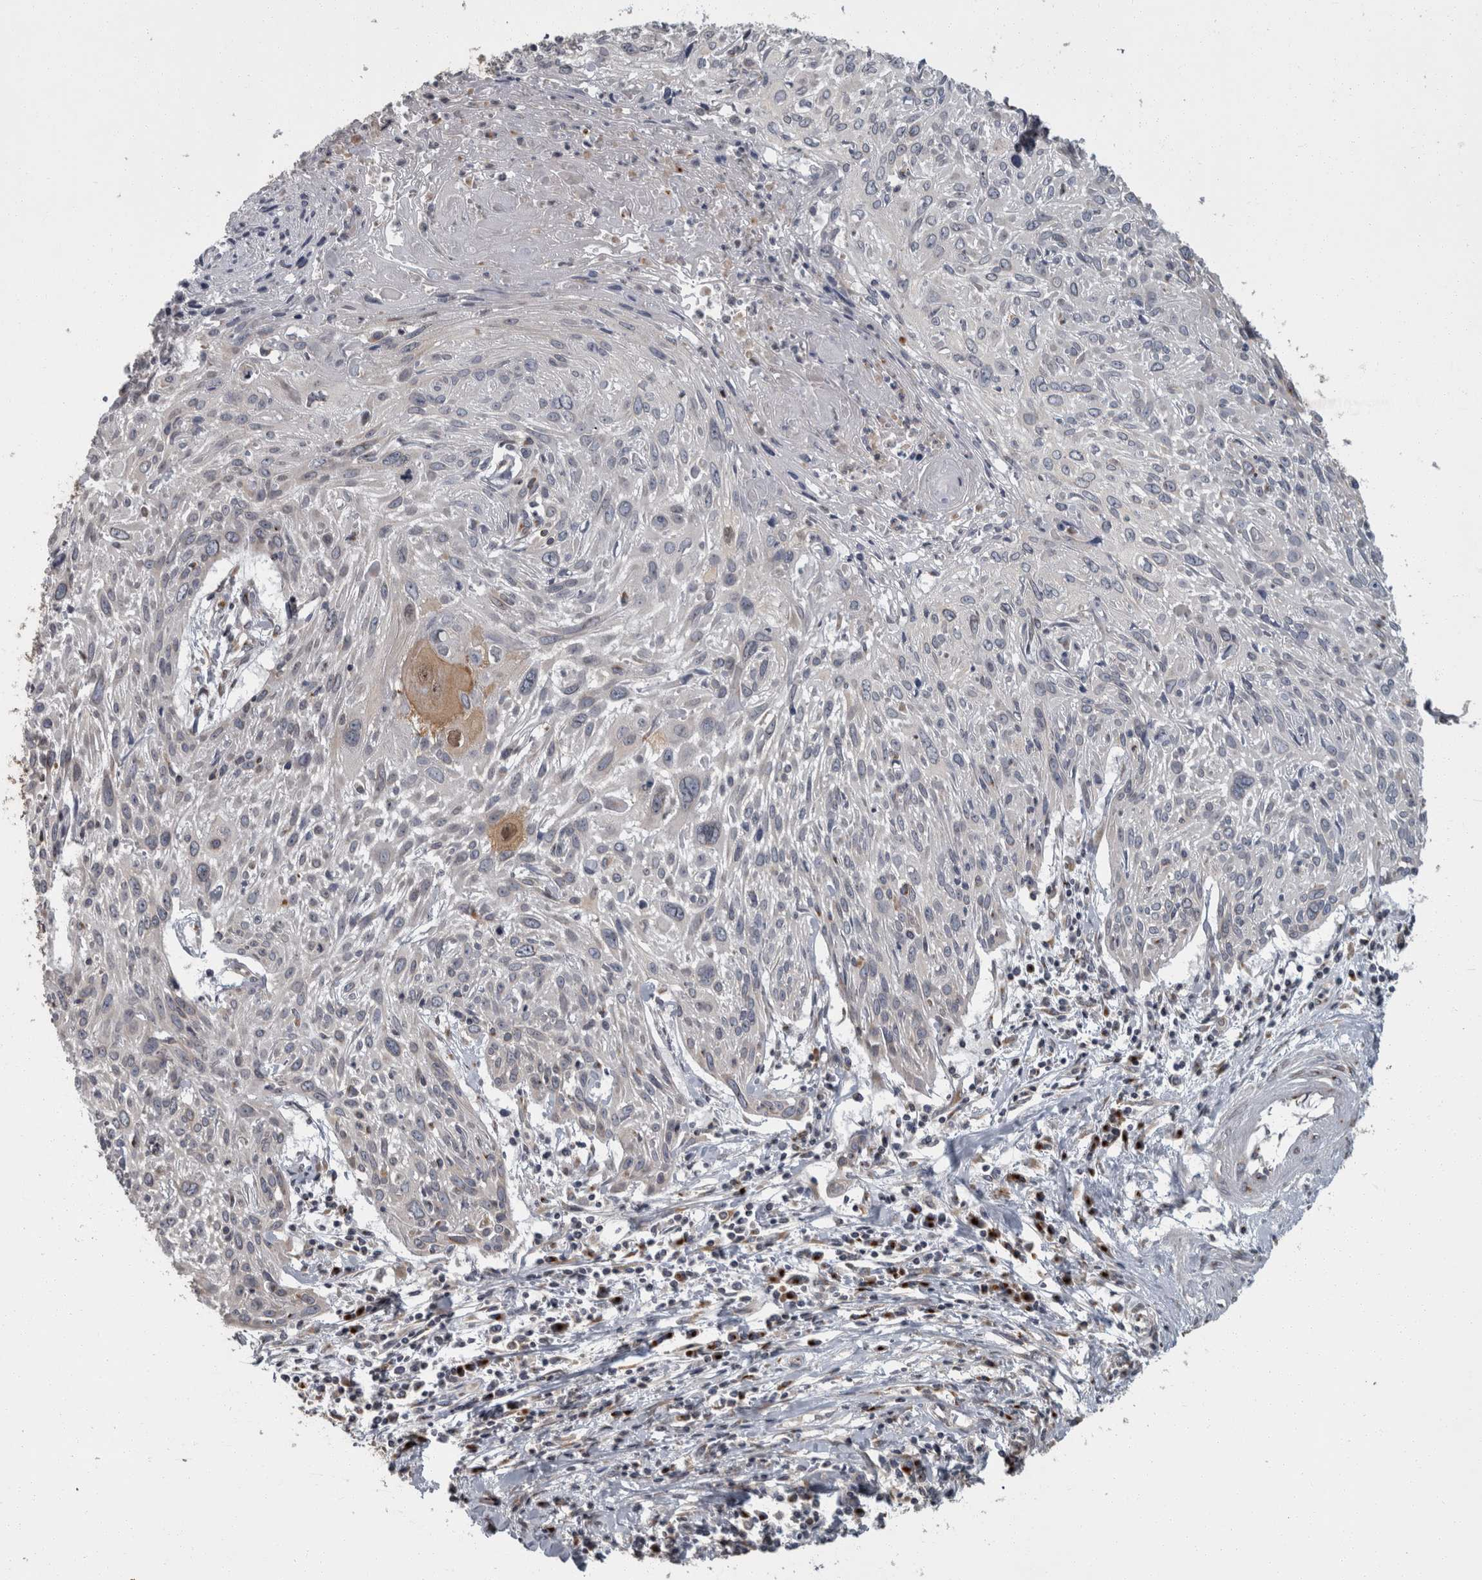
{"staining": {"intensity": "negative", "quantity": "none", "location": "none"}, "tissue": "cervical cancer", "cell_type": "Tumor cells", "image_type": "cancer", "snomed": [{"axis": "morphology", "description": "Squamous cell carcinoma, NOS"}, {"axis": "topography", "description": "Cervix"}], "caption": "High power microscopy histopathology image of an IHC micrograph of cervical squamous cell carcinoma, revealing no significant positivity in tumor cells.", "gene": "LMAN2L", "patient": {"sex": "female", "age": 51}}